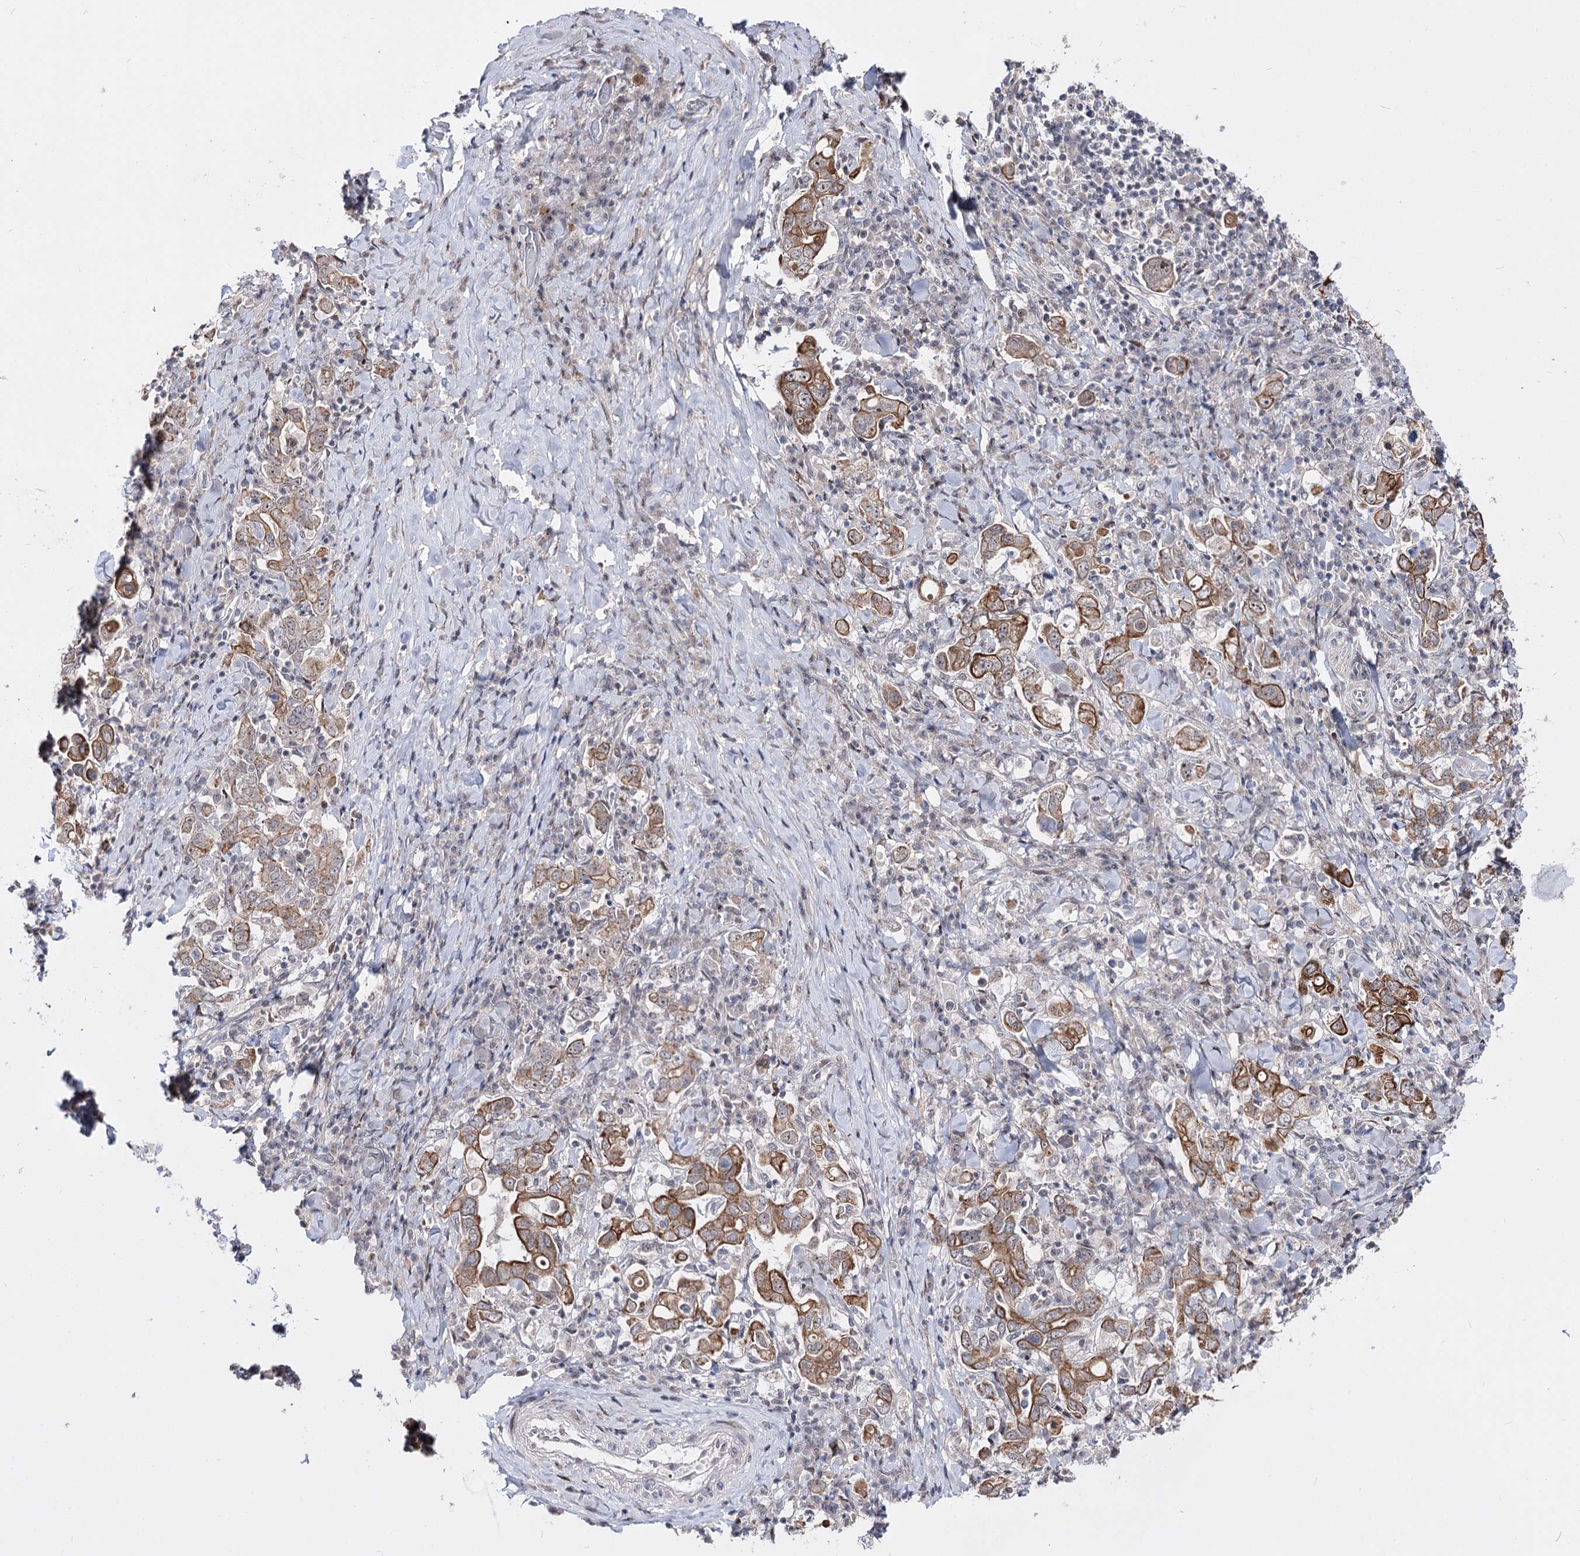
{"staining": {"intensity": "moderate", "quantity": ">75%", "location": "cytoplasmic/membranous"}, "tissue": "stomach cancer", "cell_type": "Tumor cells", "image_type": "cancer", "snomed": [{"axis": "morphology", "description": "Adenocarcinoma, NOS"}, {"axis": "topography", "description": "Stomach, upper"}], "caption": "Immunohistochemistry (IHC) of human stomach cancer (adenocarcinoma) shows medium levels of moderate cytoplasmic/membranous staining in about >75% of tumor cells.", "gene": "STOX1", "patient": {"sex": "male", "age": 62}}